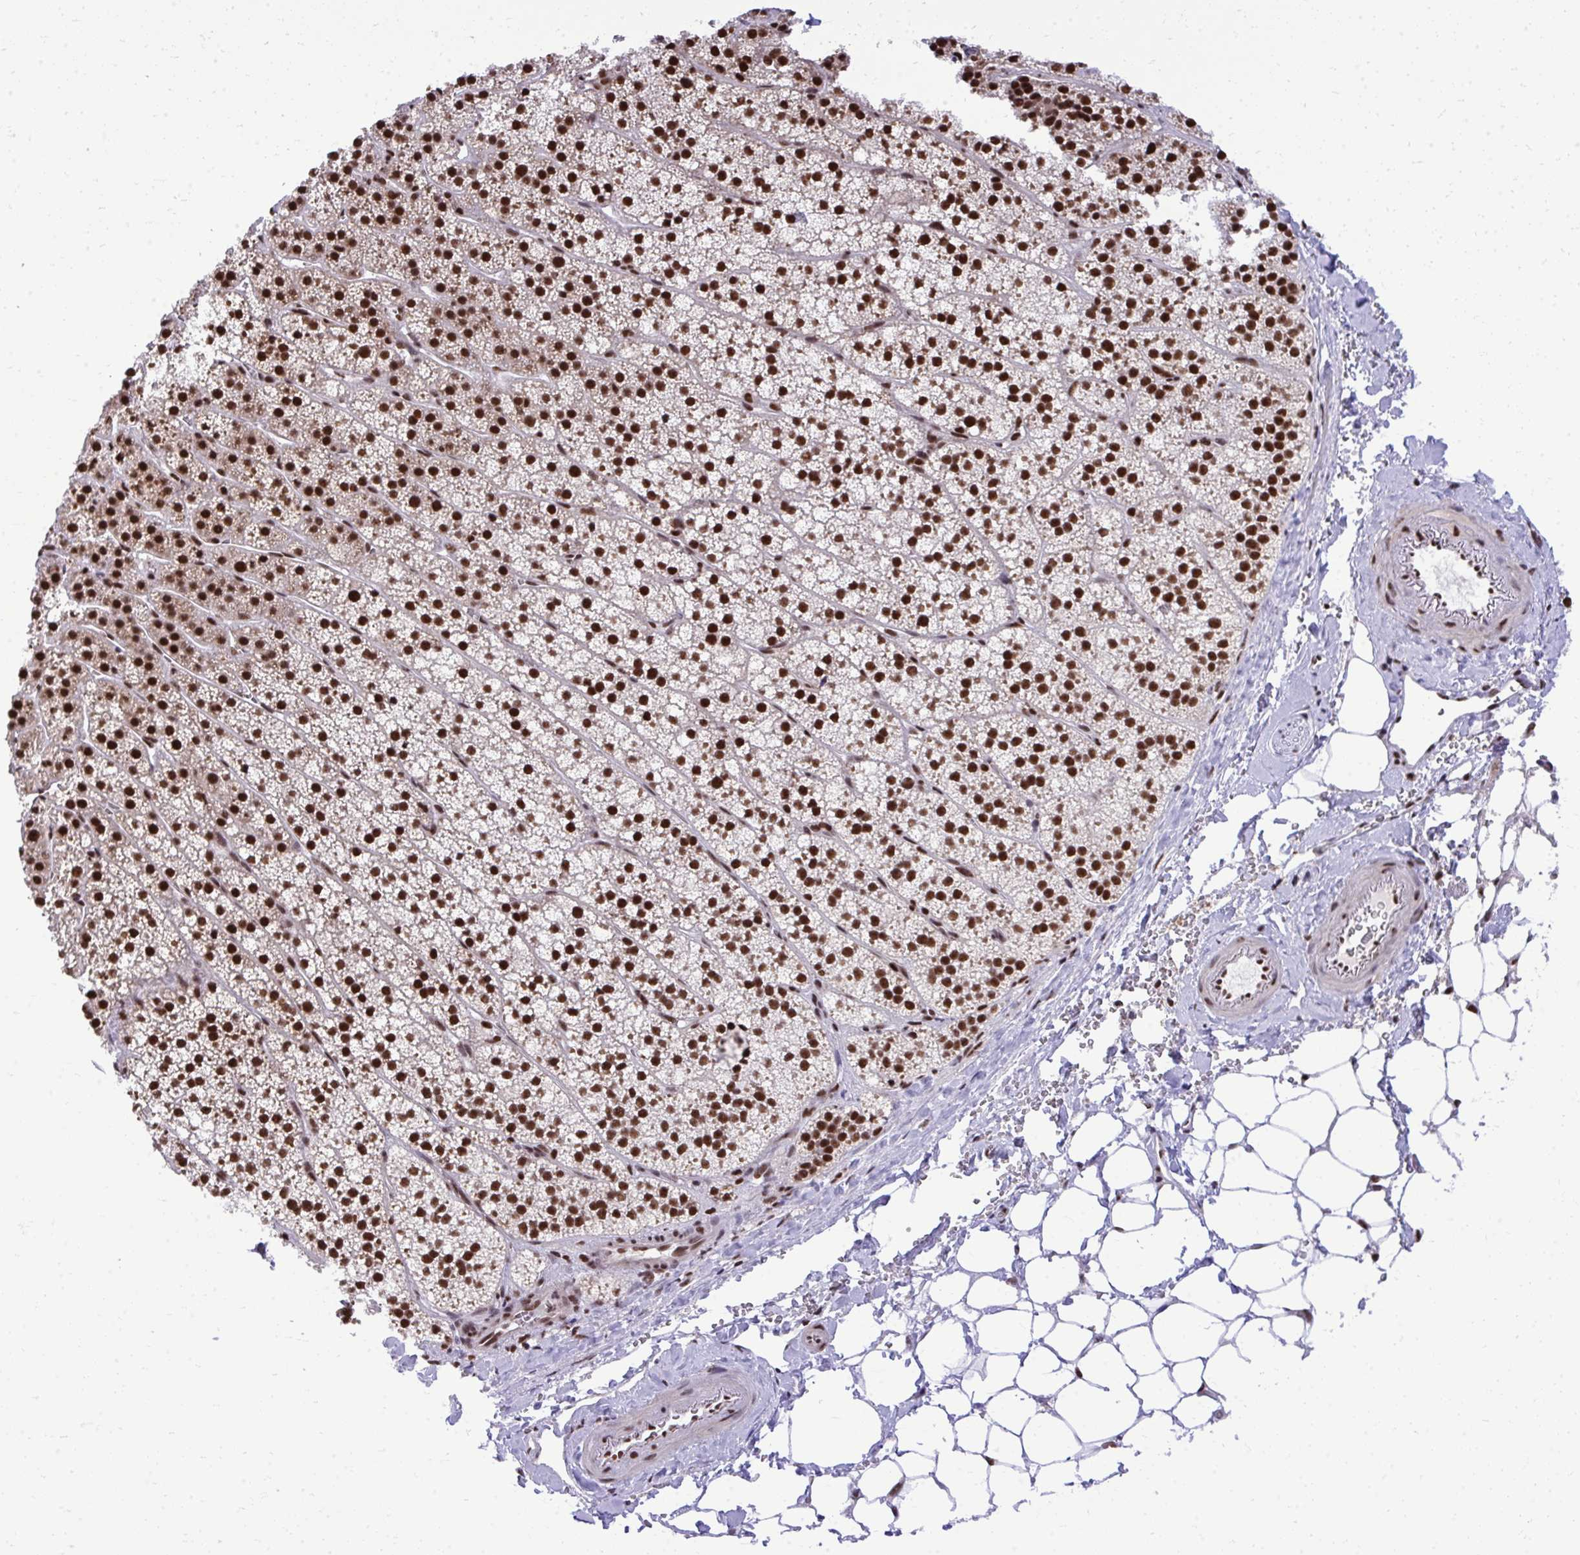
{"staining": {"intensity": "strong", "quantity": ">75%", "location": "nuclear"}, "tissue": "adrenal gland", "cell_type": "Glandular cells", "image_type": "normal", "snomed": [{"axis": "morphology", "description": "Normal tissue, NOS"}, {"axis": "topography", "description": "Adrenal gland"}], "caption": "Strong nuclear positivity is identified in about >75% of glandular cells in unremarkable adrenal gland.", "gene": "PRPF19", "patient": {"sex": "male", "age": 53}}